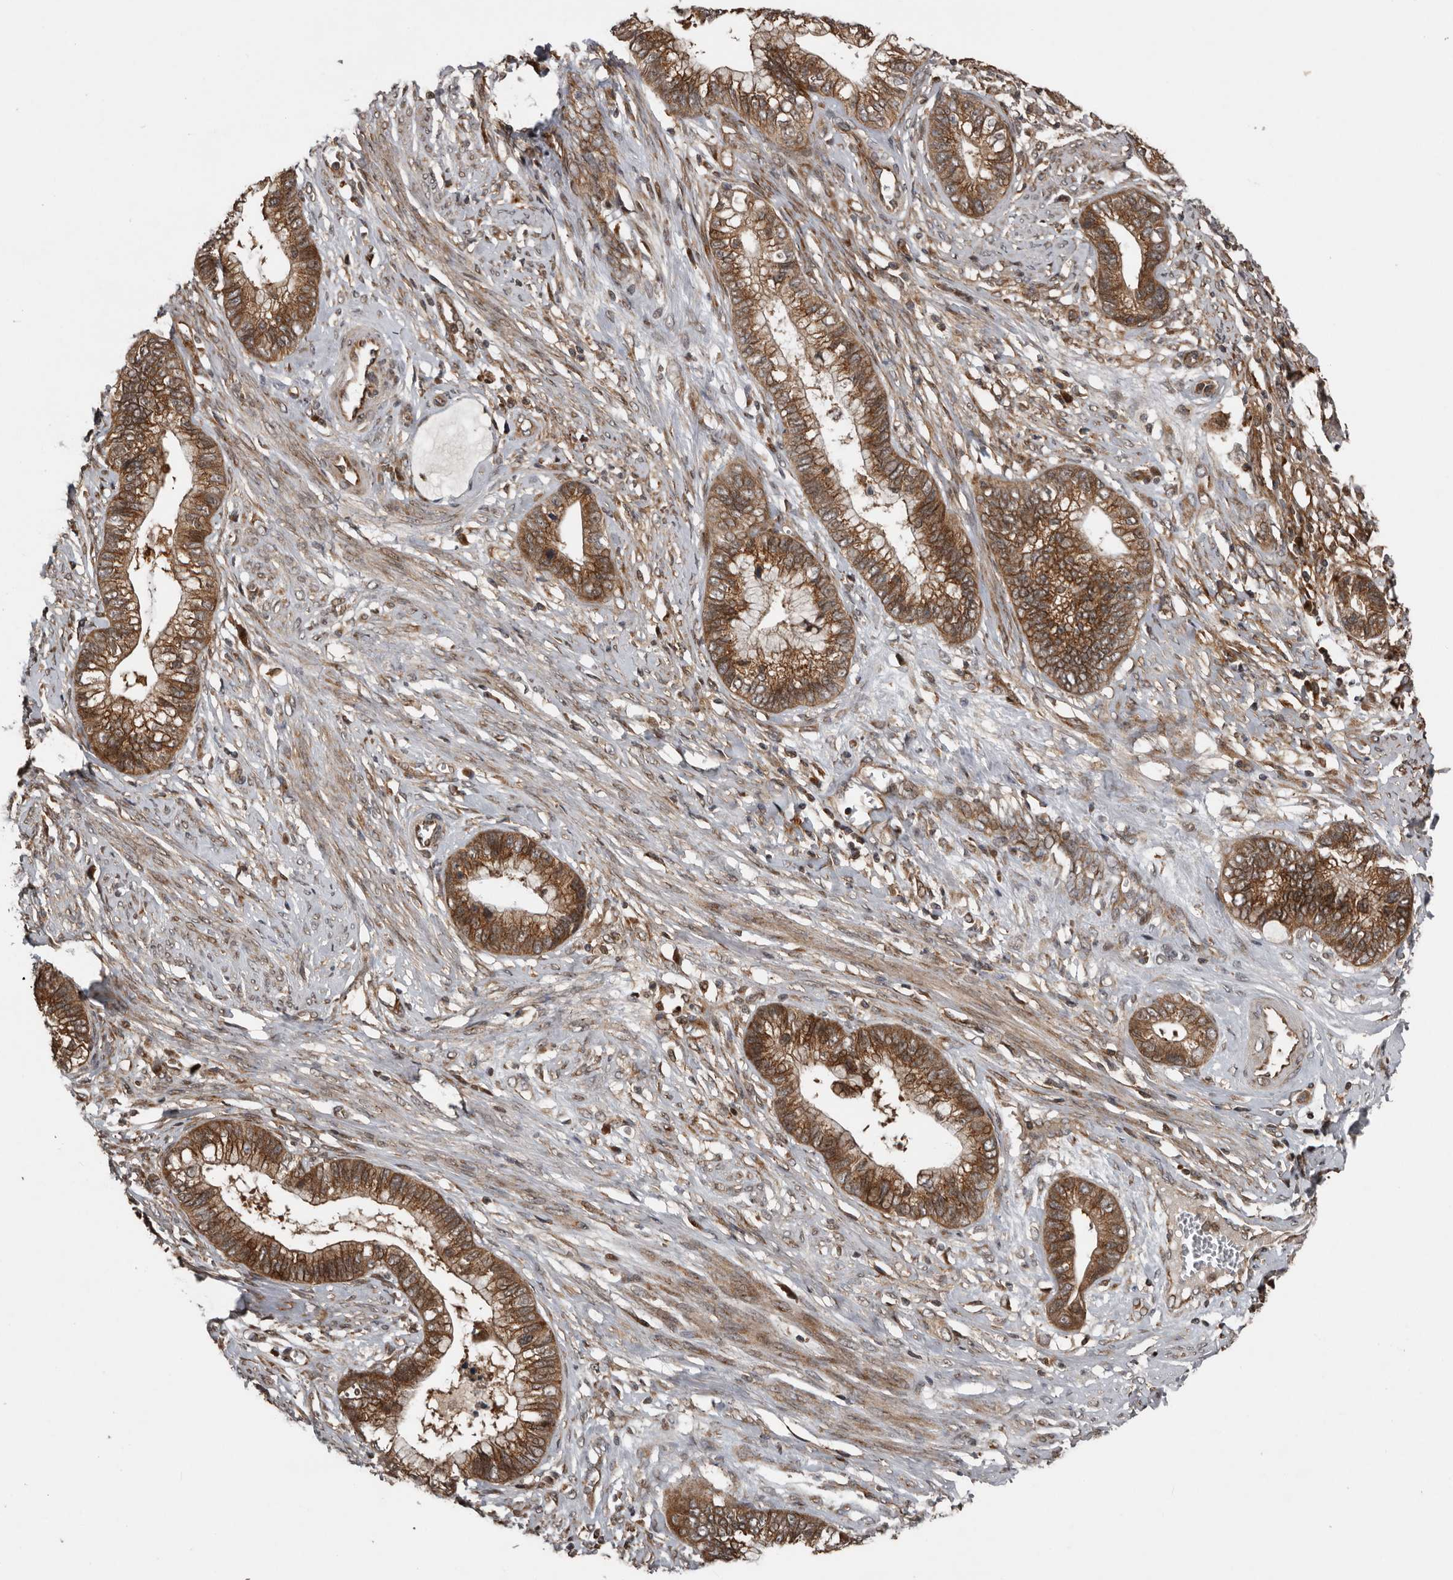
{"staining": {"intensity": "strong", "quantity": ">75%", "location": "cytoplasmic/membranous"}, "tissue": "cervical cancer", "cell_type": "Tumor cells", "image_type": "cancer", "snomed": [{"axis": "morphology", "description": "Adenocarcinoma, NOS"}, {"axis": "topography", "description": "Cervix"}], "caption": "The image reveals a brown stain indicating the presence of a protein in the cytoplasmic/membranous of tumor cells in cervical adenocarcinoma.", "gene": "CCDC190", "patient": {"sex": "female", "age": 44}}